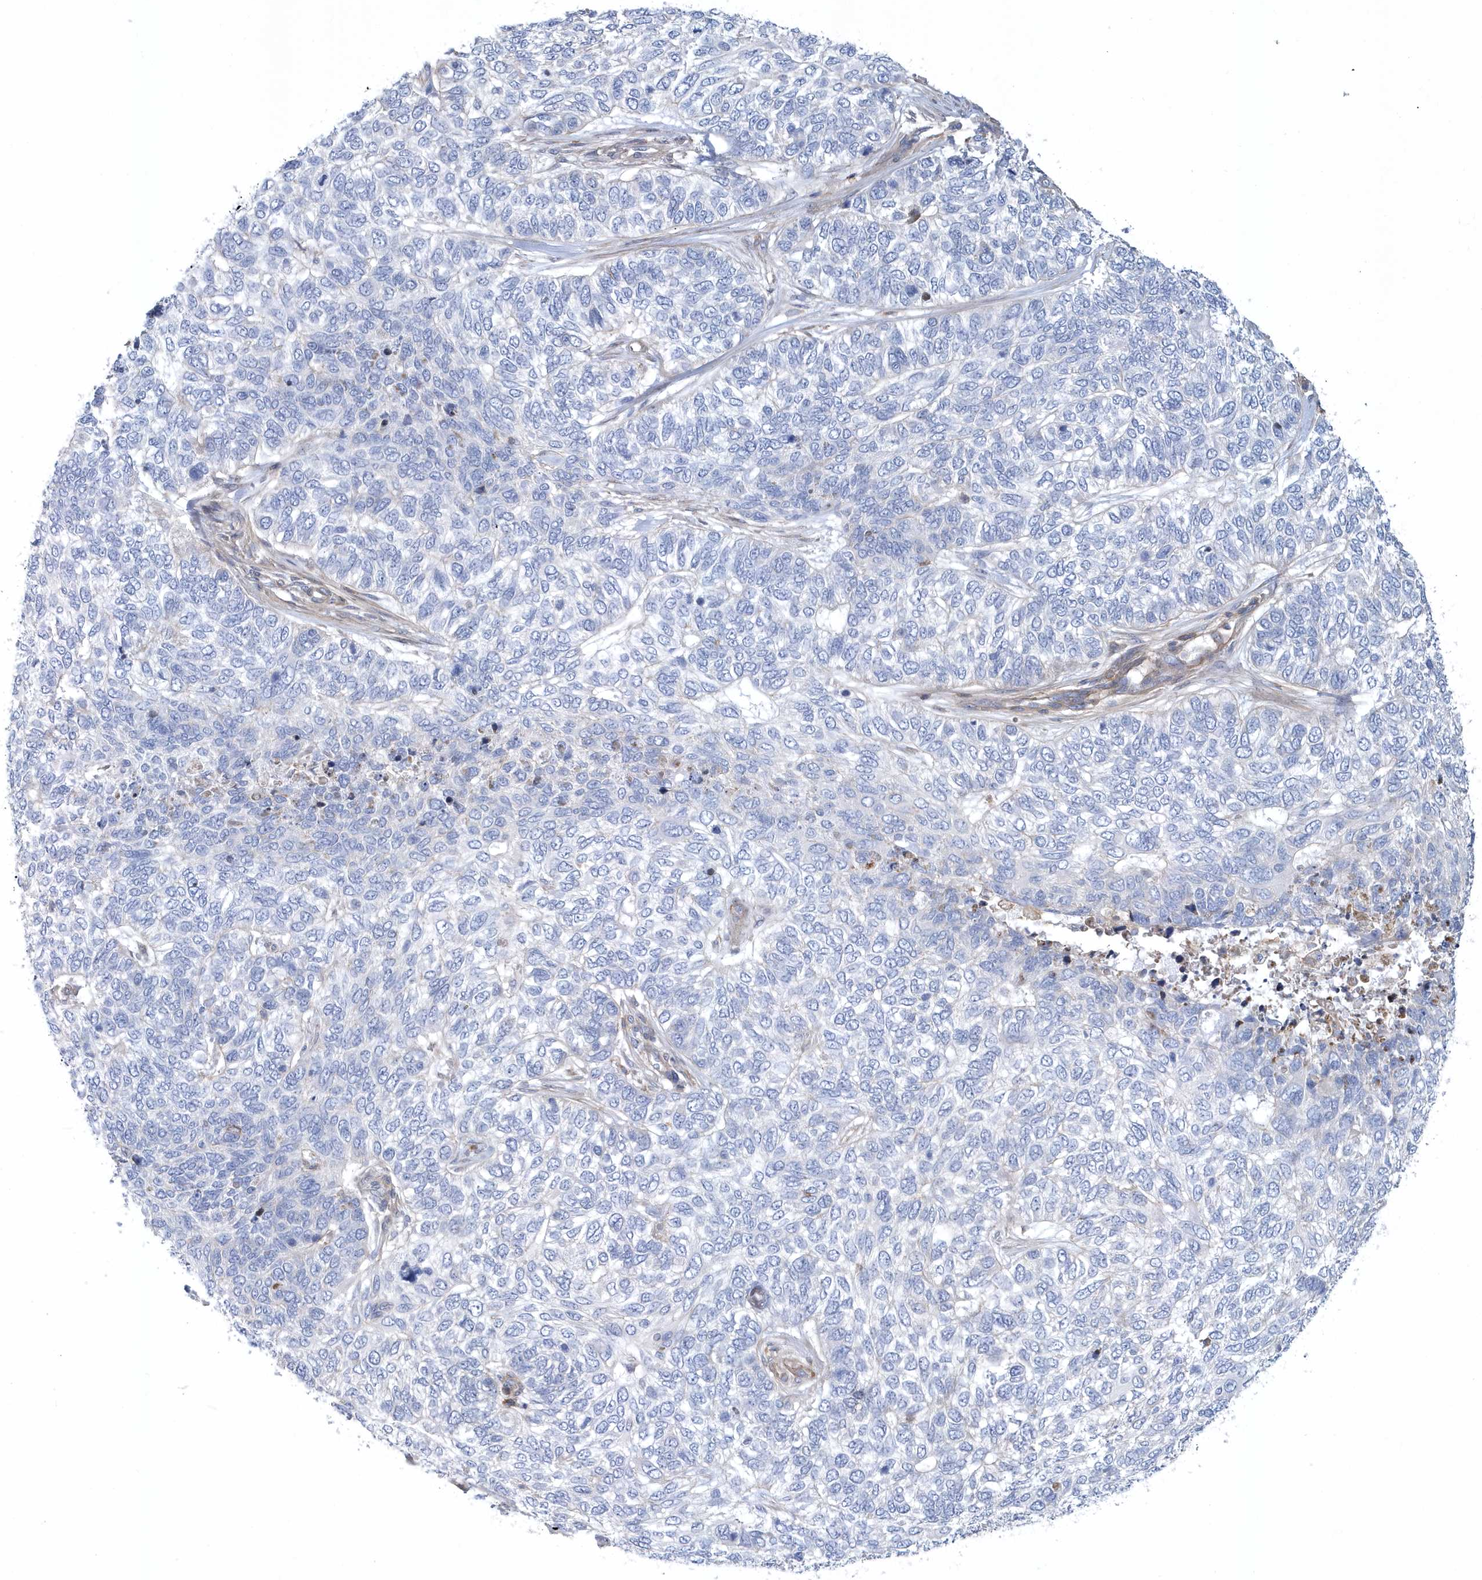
{"staining": {"intensity": "negative", "quantity": "none", "location": "none"}, "tissue": "skin cancer", "cell_type": "Tumor cells", "image_type": "cancer", "snomed": [{"axis": "morphology", "description": "Basal cell carcinoma"}, {"axis": "topography", "description": "Skin"}], "caption": "Tumor cells are negative for brown protein staining in basal cell carcinoma (skin).", "gene": "ARAP2", "patient": {"sex": "female", "age": 65}}